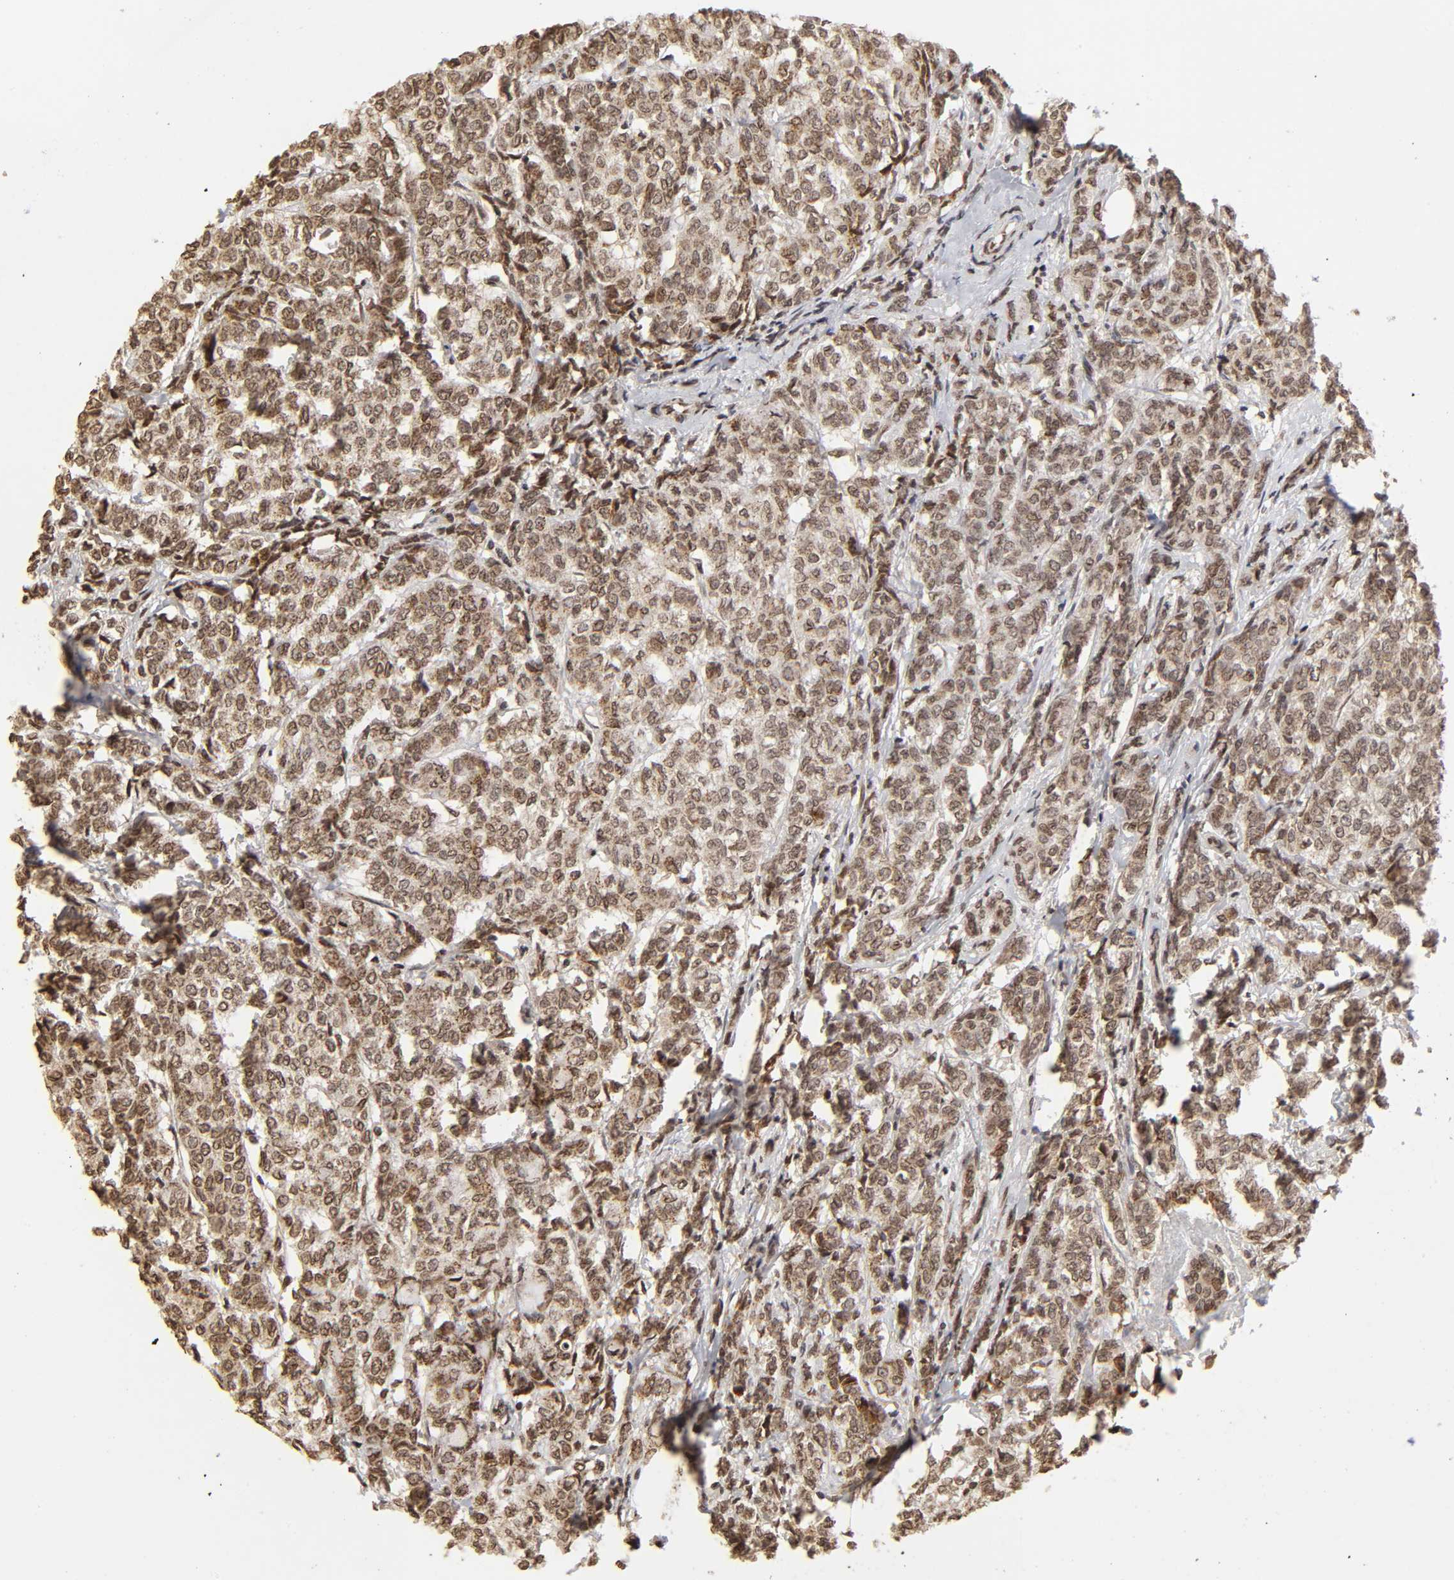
{"staining": {"intensity": "moderate", "quantity": ">75%", "location": "cytoplasmic/membranous,nuclear"}, "tissue": "breast cancer", "cell_type": "Tumor cells", "image_type": "cancer", "snomed": [{"axis": "morphology", "description": "Lobular carcinoma"}, {"axis": "topography", "description": "Breast"}], "caption": "There is medium levels of moderate cytoplasmic/membranous and nuclear expression in tumor cells of breast lobular carcinoma, as demonstrated by immunohistochemical staining (brown color).", "gene": "MLLT6", "patient": {"sex": "female", "age": 60}}